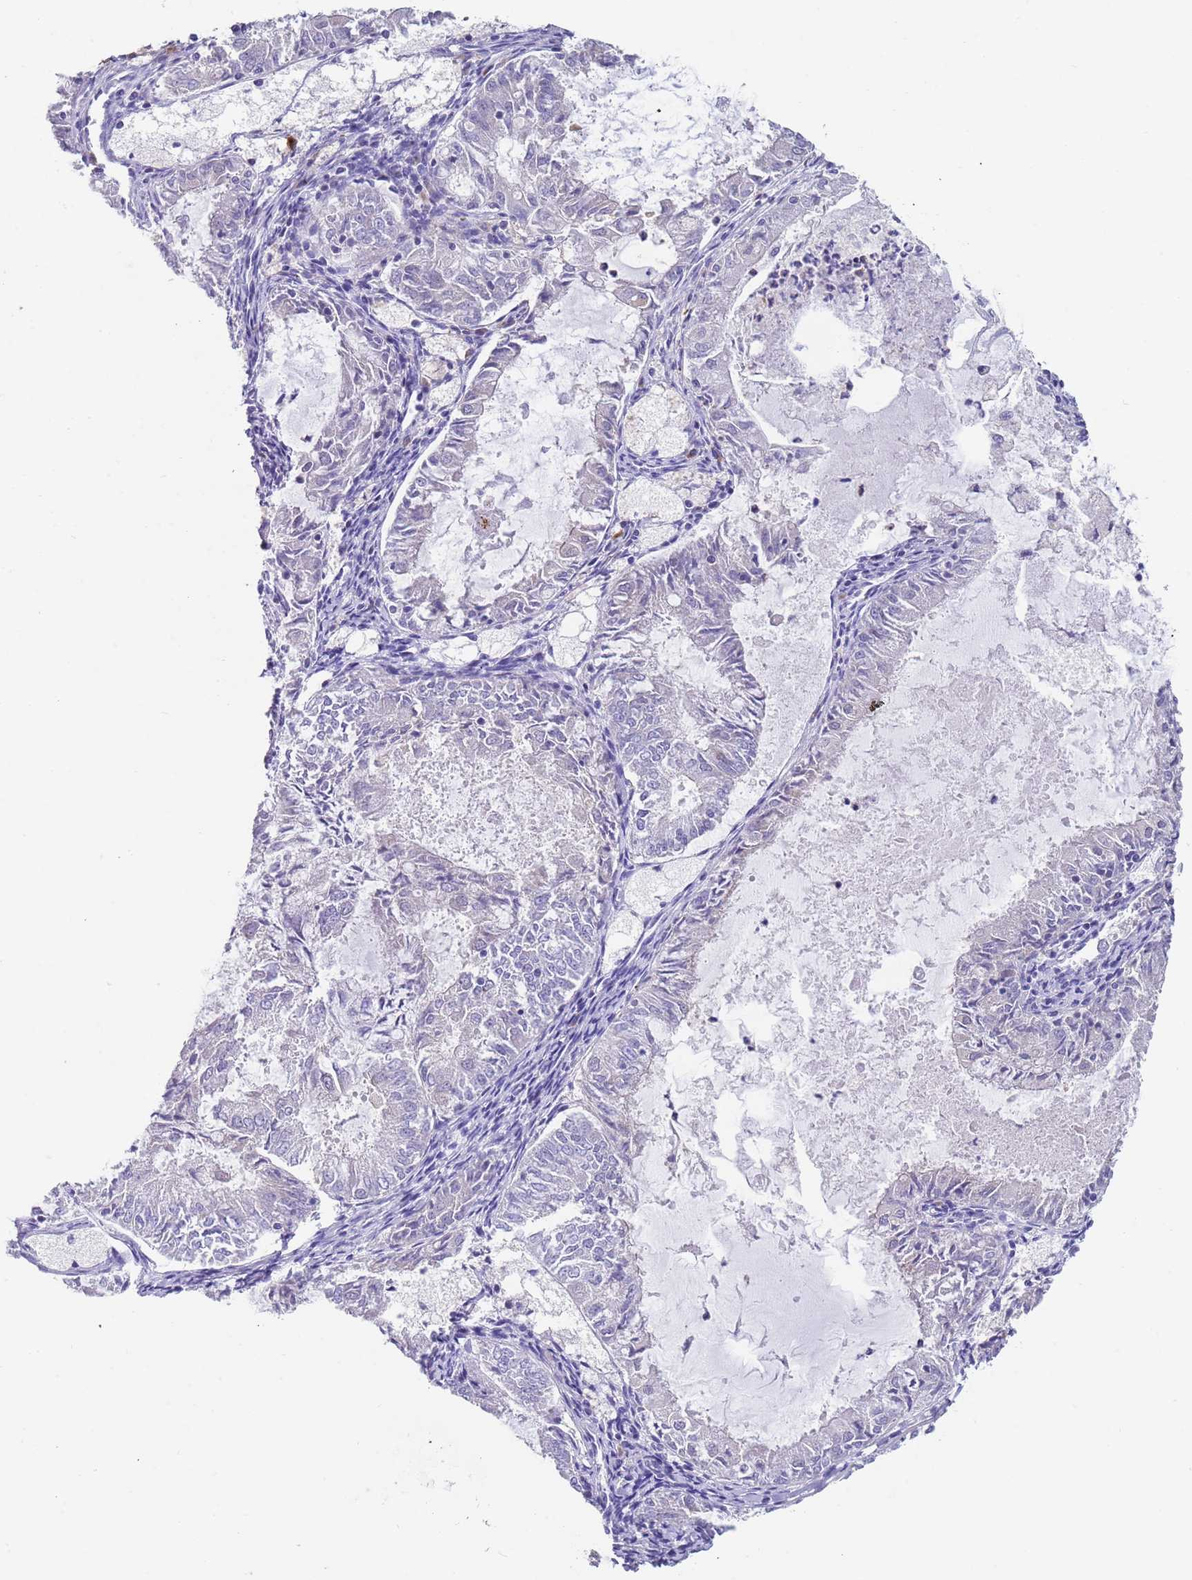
{"staining": {"intensity": "negative", "quantity": "none", "location": "none"}, "tissue": "endometrial cancer", "cell_type": "Tumor cells", "image_type": "cancer", "snomed": [{"axis": "morphology", "description": "Adenocarcinoma, NOS"}, {"axis": "topography", "description": "Endometrium"}], "caption": "Endometrial adenocarcinoma was stained to show a protein in brown. There is no significant expression in tumor cells. Brightfield microscopy of immunohistochemistry stained with DAB (brown) and hematoxylin (blue), captured at high magnification.", "gene": "TYW1", "patient": {"sex": "female", "age": 57}}